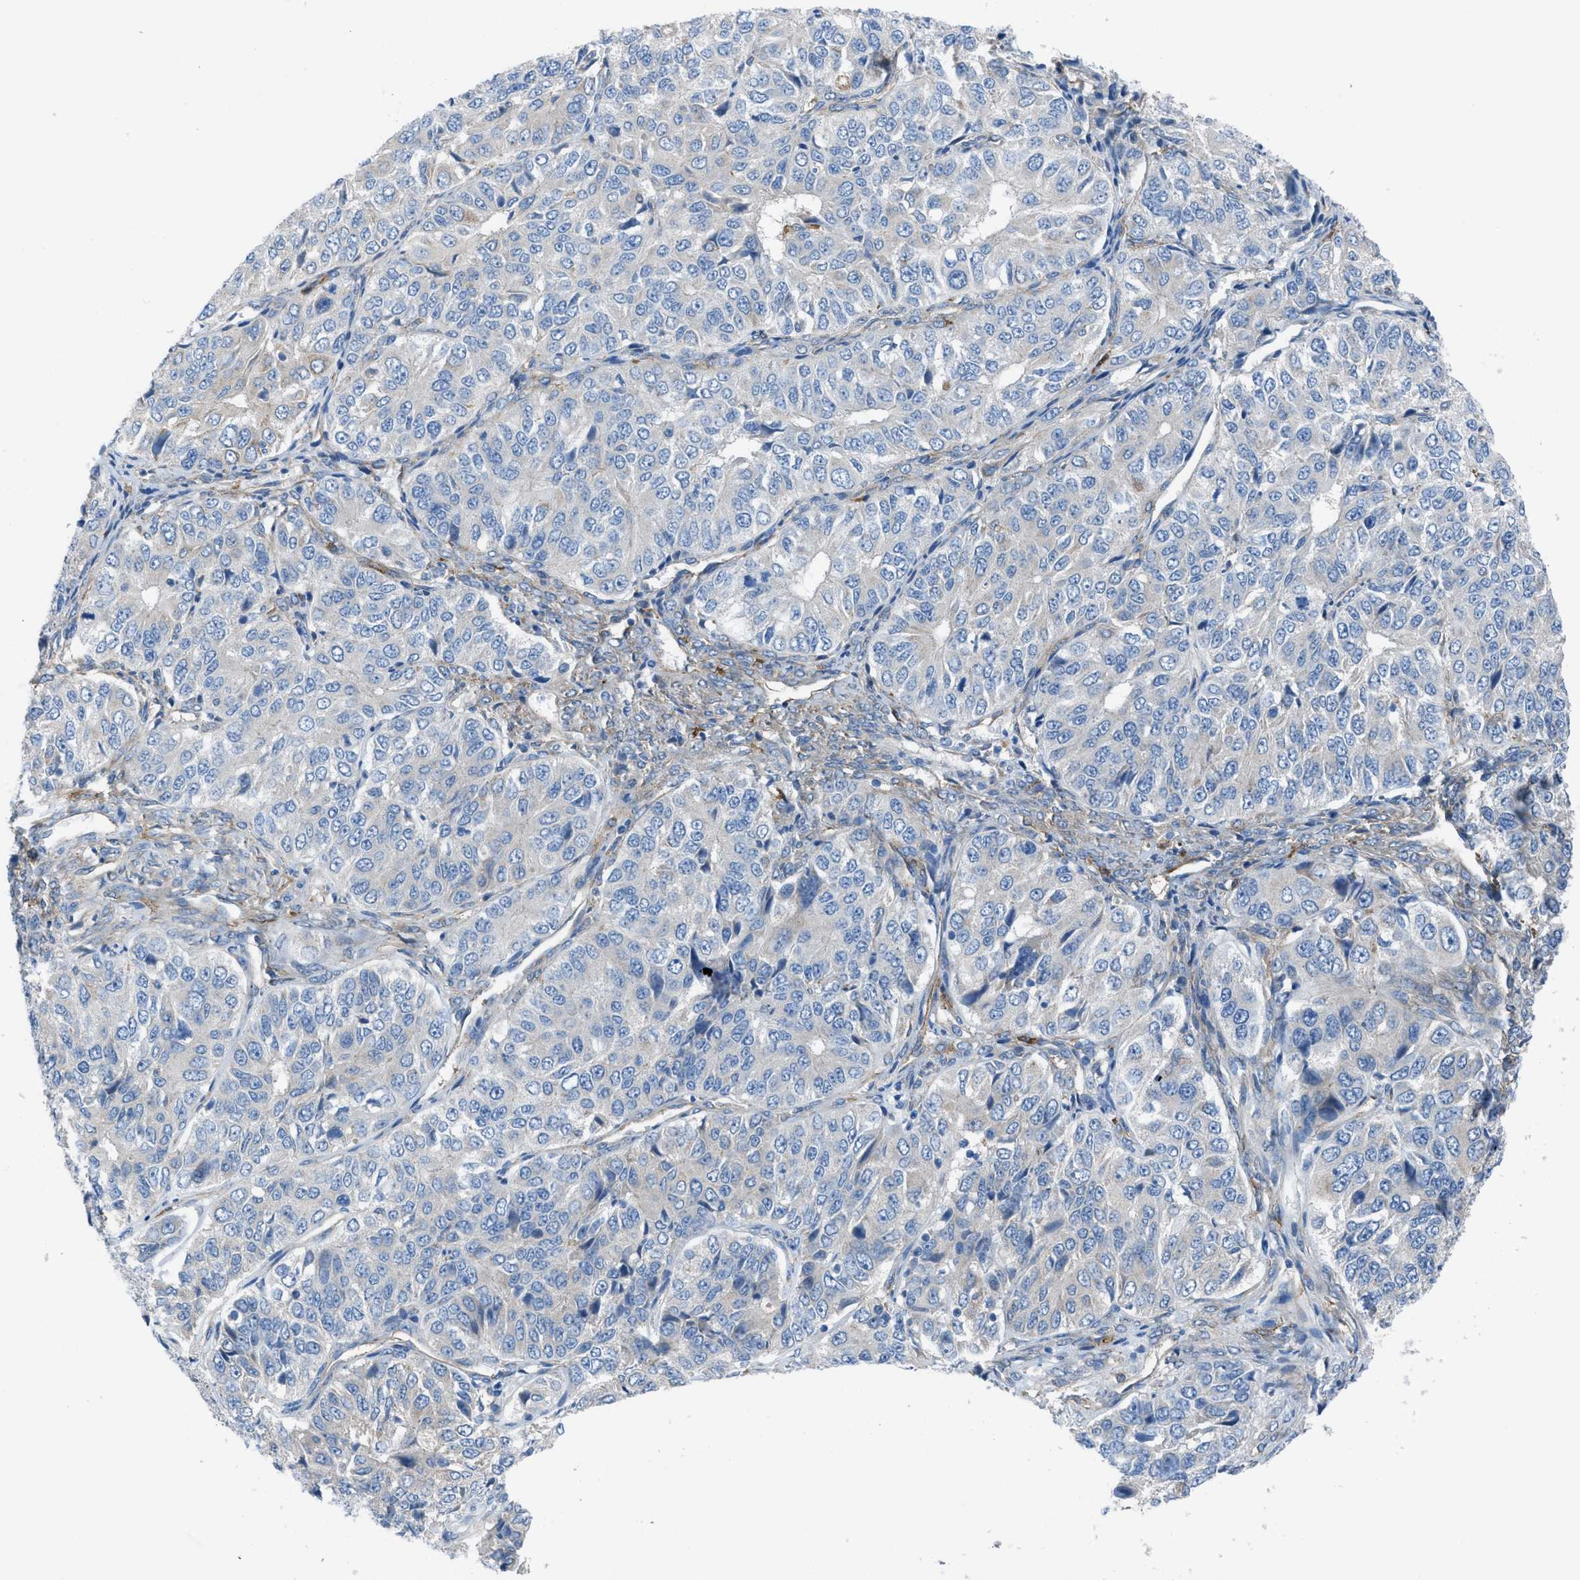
{"staining": {"intensity": "negative", "quantity": "none", "location": "none"}, "tissue": "ovarian cancer", "cell_type": "Tumor cells", "image_type": "cancer", "snomed": [{"axis": "morphology", "description": "Carcinoma, endometroid"}, {"axis": "topography", "description": "Ovary"}], "caption": "DAB (3,3'-diaminobenzidine) immunohistochemical staining of ovarian cancer exhibits no significant staining in tumor cells.", "gene": "EGFR", "patient": {"sex": "female", "age": 51}}